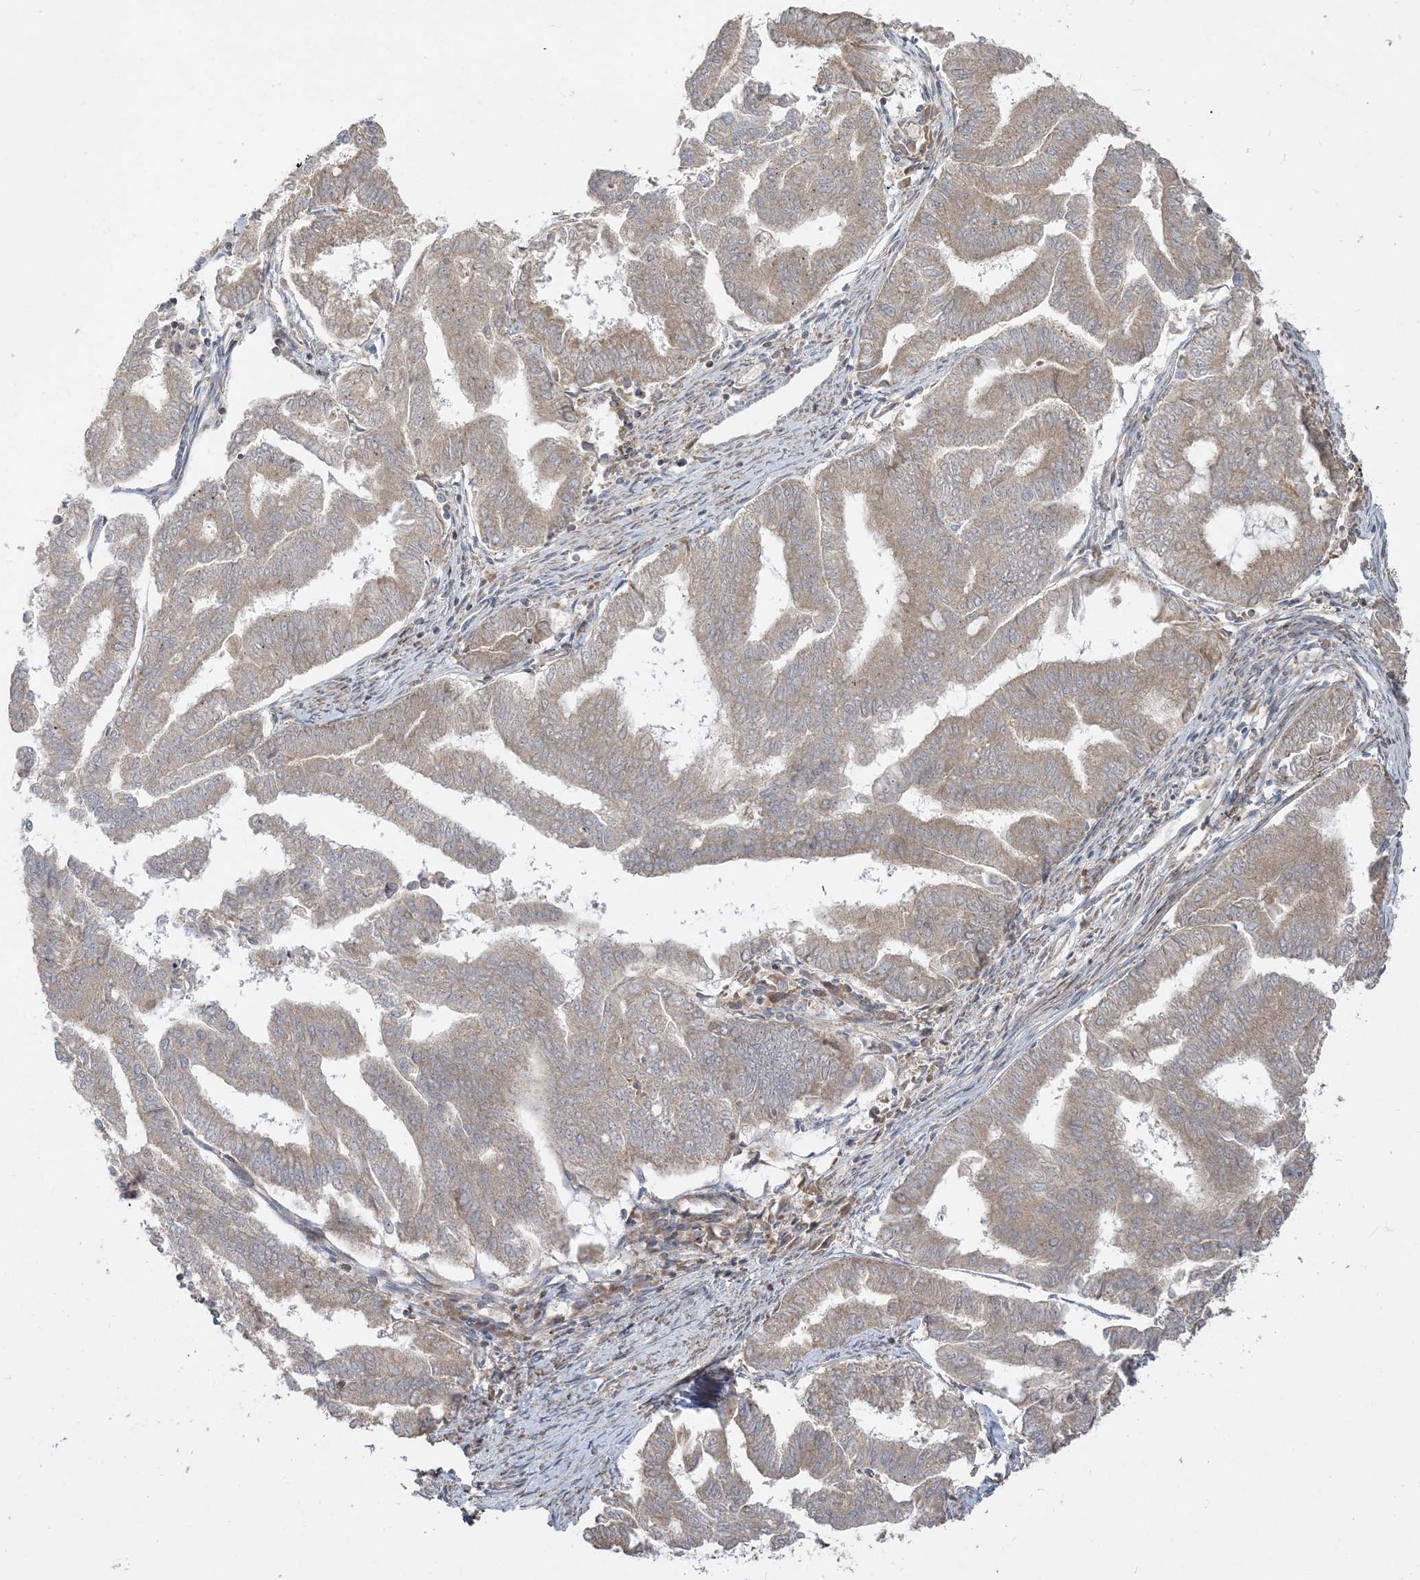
{"staining": {"intensity": "weak", "quantity": "25%-75%", "location": "cytoplasmic/membranous"}, "tissue": "endometrial cancer", "cell_type": "Tumor cells", "image_type": "cancer", "snomed": [{"axis": "morphology", "description": "Adenocarcinoma, NOS"}, {"axis": "topography", "description": "Endometrium"}], "caption": "Protein staining of endometrial adenocarcinoma tissue demonstrates weak cytoplasmic/membranous expression in approximately 25%-75% of tumor cells.", "gene": "AARS2", "patient": {"sex": "female", "age": 79}}